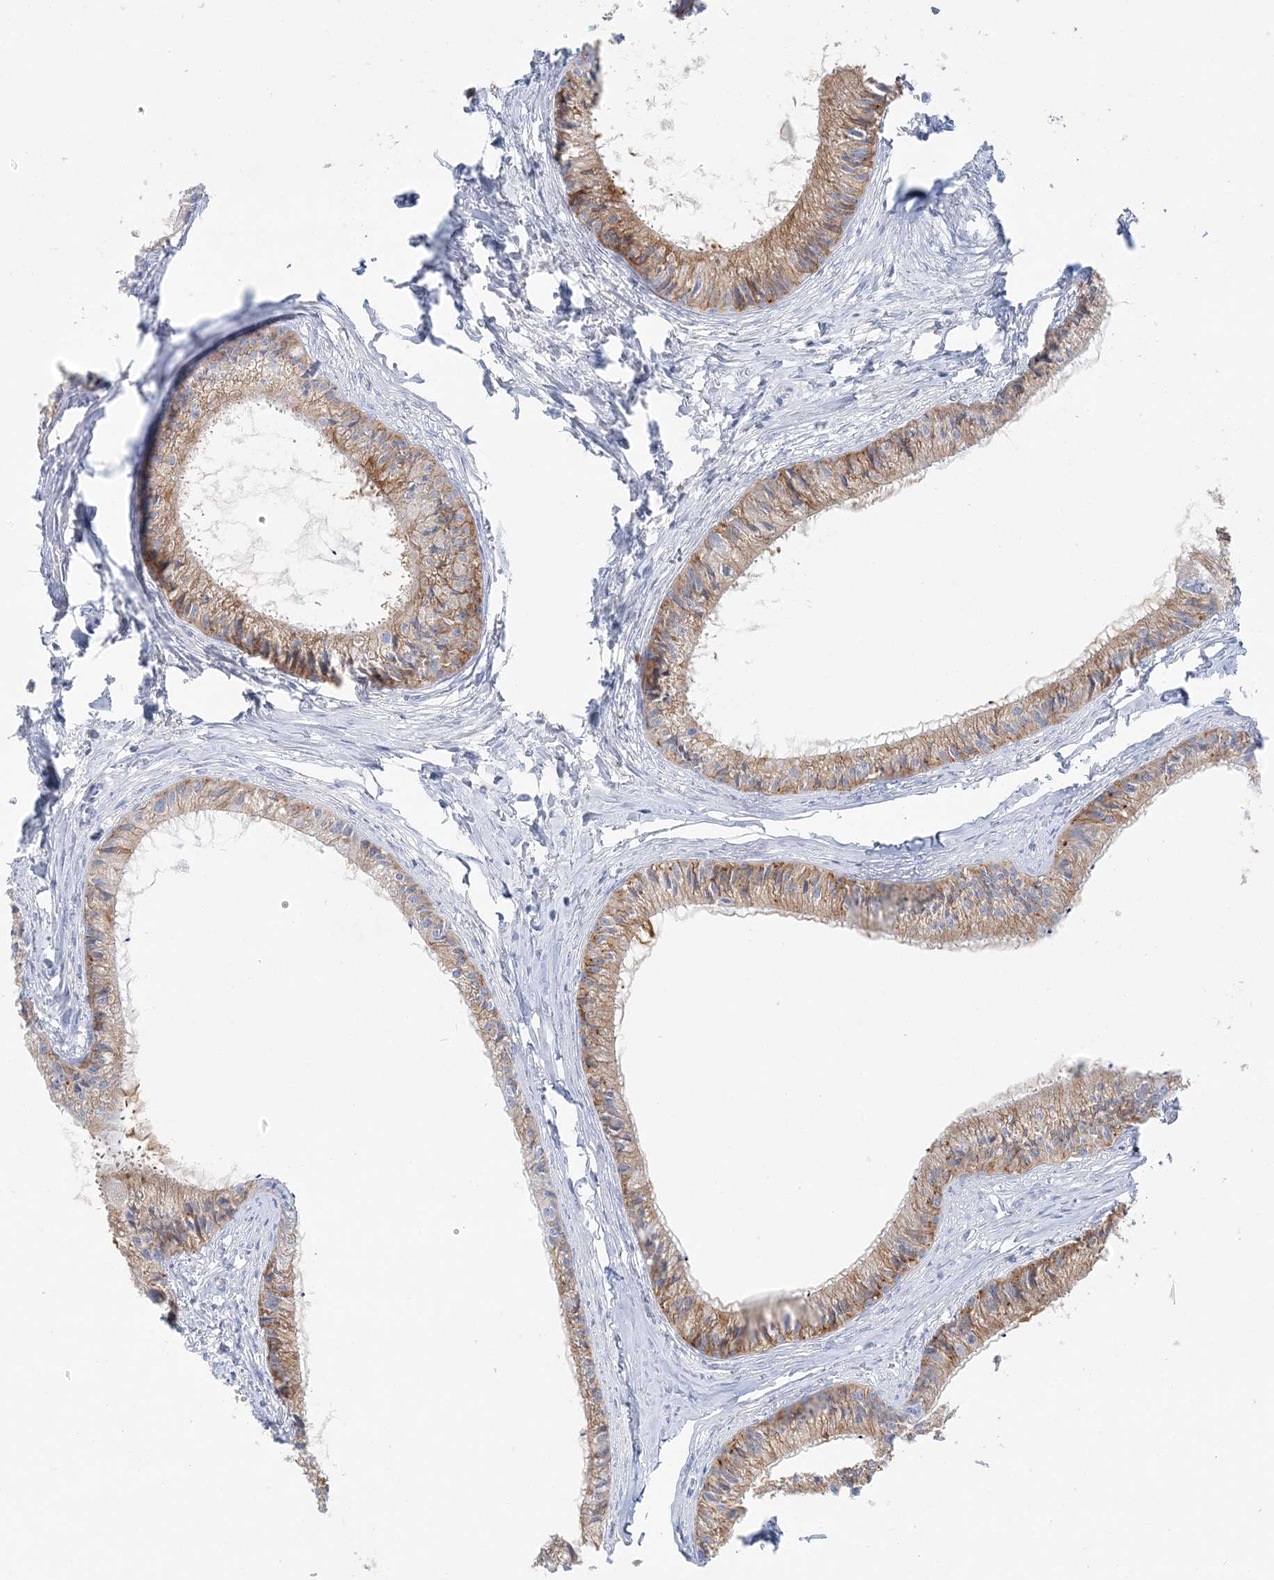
{"staining": {"intensity": "strong", "quantity": "25%-75%", "location": "cytoplasmic/membranous"}, "tissue": "epididymis", "cell_type": "Glandular cells", "image_type": "normal", "snomed": [{"axis": "morphology", "description": "Normal tissue, NOS"}, {"axis": "topography", "description": "Epididymis"}], "caption": "Protein staining of benign epididymis reveals strong cytoplasmic/membranous positivity in about 25%-75% of glandular cells.", "gene": "SLC5A6", "patient": {"sex": "male", "age": 36}}